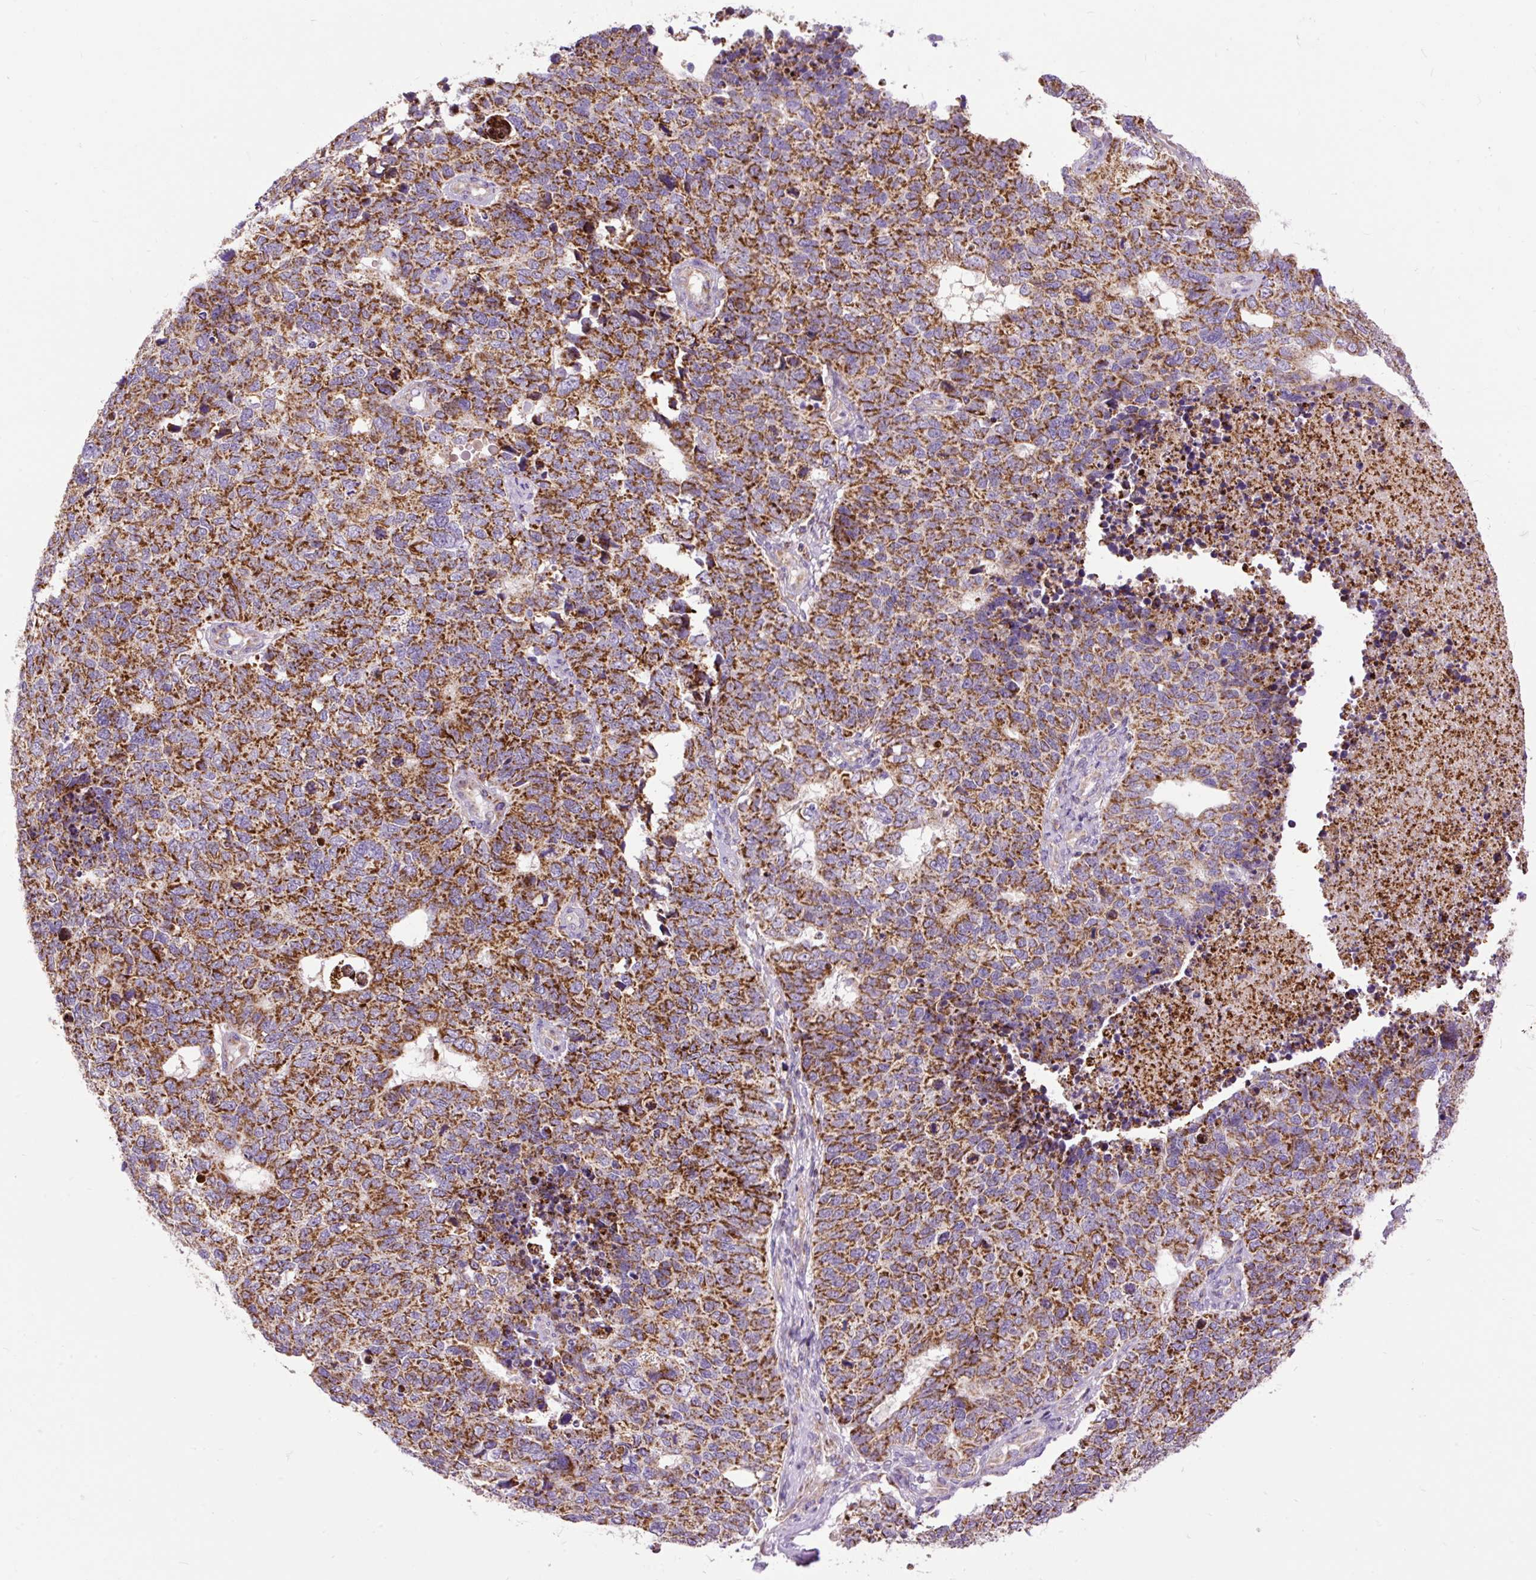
{"staining": {"intensity": "strong", "quantity": ">75%", "location": "cytoplasmic/membranous"}, "tissue": "cervical cancer", "cell_type": "Tumor cells", "image_type": "cancer", "snomed": [{"axis": "morphology", "description": "Squamous cell carcinoma, NOS"}, {"axis": "topography", "description": "Cervix"}], "caption": "Strong cytoplasmic/membranous staining is appreciated in approximately >75% of tumor cells in cervical cancer (squamous cell carcinoma).", "gene": "TOMM40", "patient": {"sex": "female", "age": 63}}